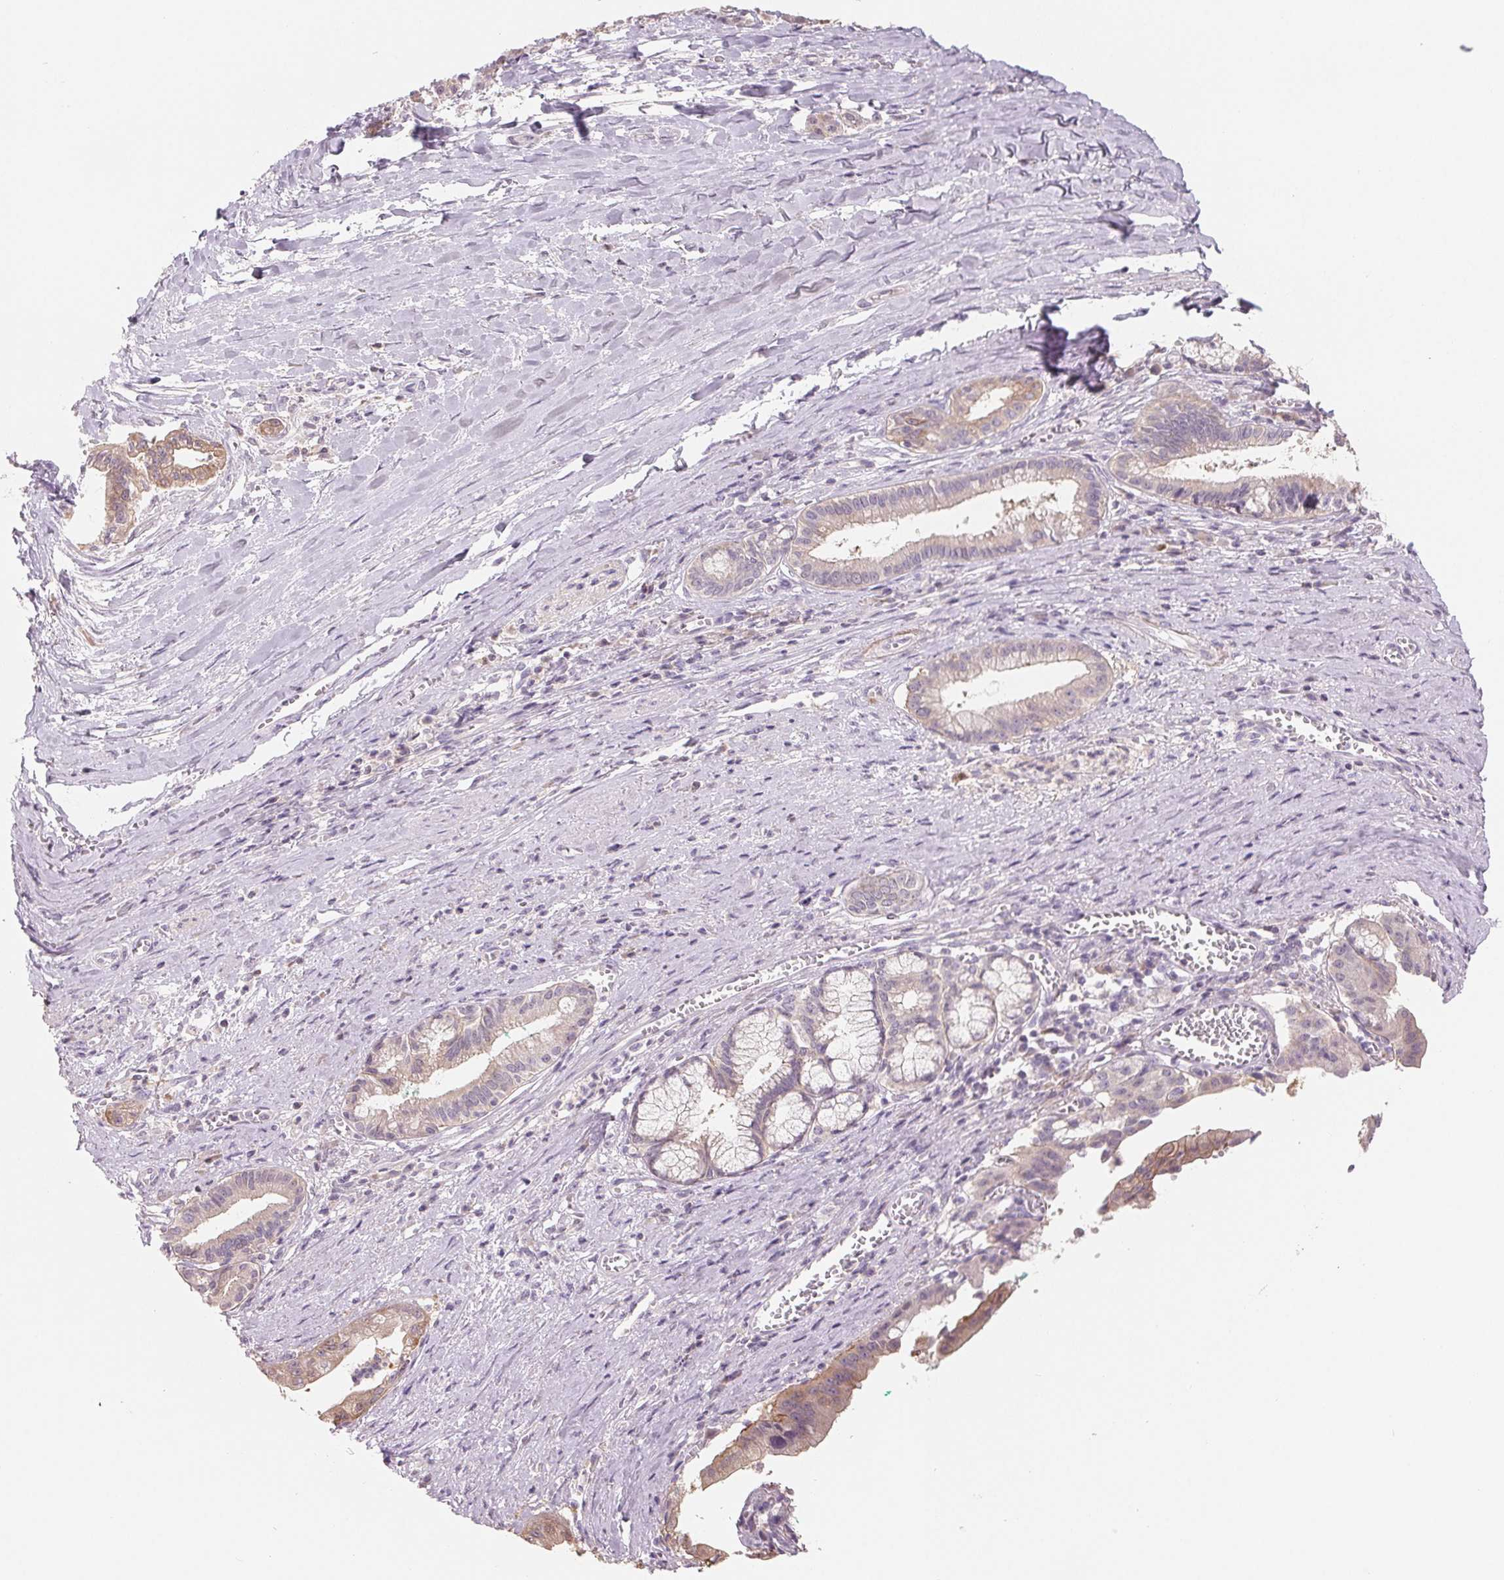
{"staining": {"intensity": "weak", "quantity": "<25%", "location": "cytoplasmic/membranous"}, "tissue": "pancreatic cancer", "cell_type": "Tumor cells", "image_type": "cancer", "snomed": [{"axis": "morphology", "description": "Normal tissue, NOS"}, {"axis": "morphology", "description": "Adenocarcinoma, NOS"}, {"axis": "topography", "description": "Lymph node"}, {"axis": "topography", "description": "Pancreas"}], "caption": "Pancreatic cancer was stained to show a protein in brown. There is no significant staining in tumor cells.", "gene": "VTCN1", "patient": {"sex": "female", "age": 58}}